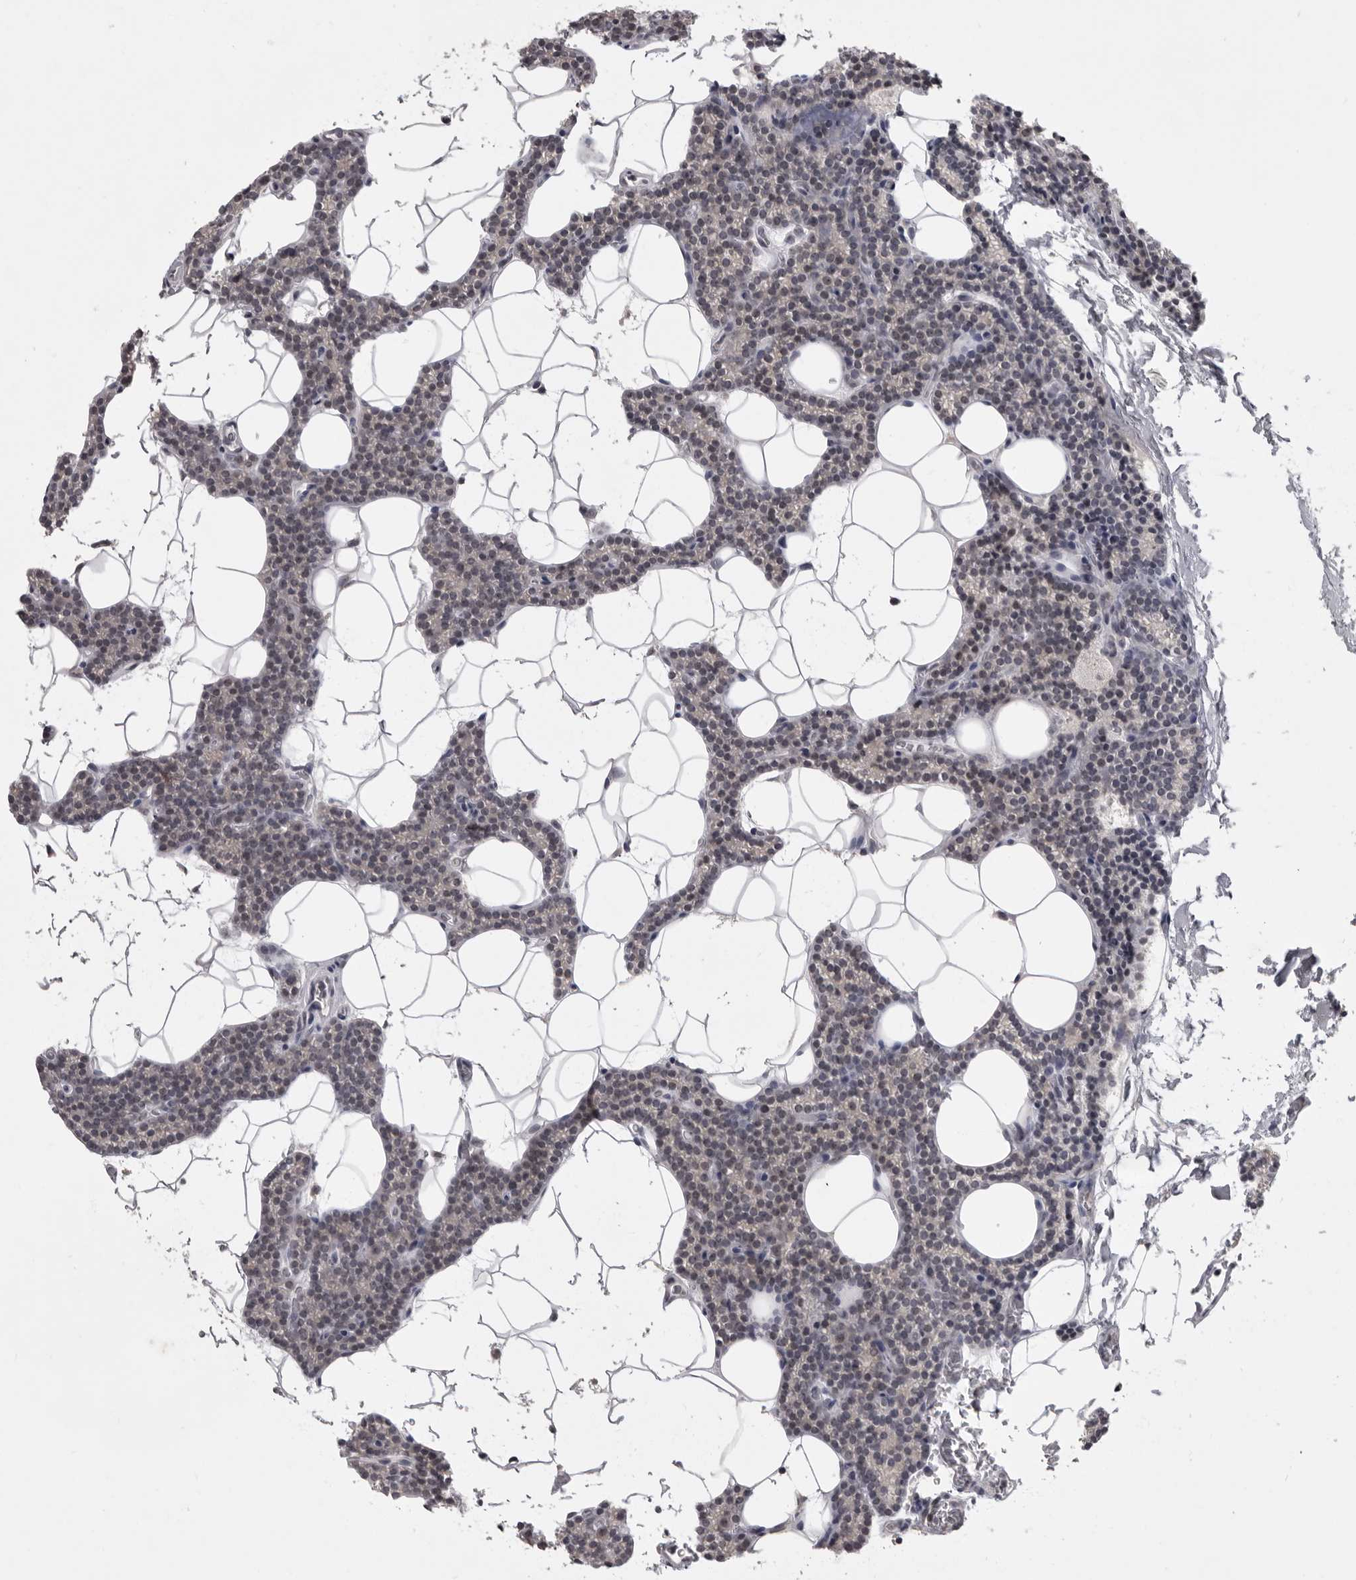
{"staining": {"intensity": "negative", "quantity": "none", "location": "none"}, "tissue": "parathyroid gland", "cell_type": "Glandular cells", "image_type": "normal", "snomed": [{"axis": "morphology", "description": "Normal tissue, NOS"}, {"axis": "topography", "description": "Parathyroid gland"}], "caption": "Immunohistochemistry photomicrograph of unremarkable parathyroid gland stained for a protein (brown), which exhibits no expression in glandular cells.", "gene": "MRTO4", "patient": {"sex": "male", "age": 42}}